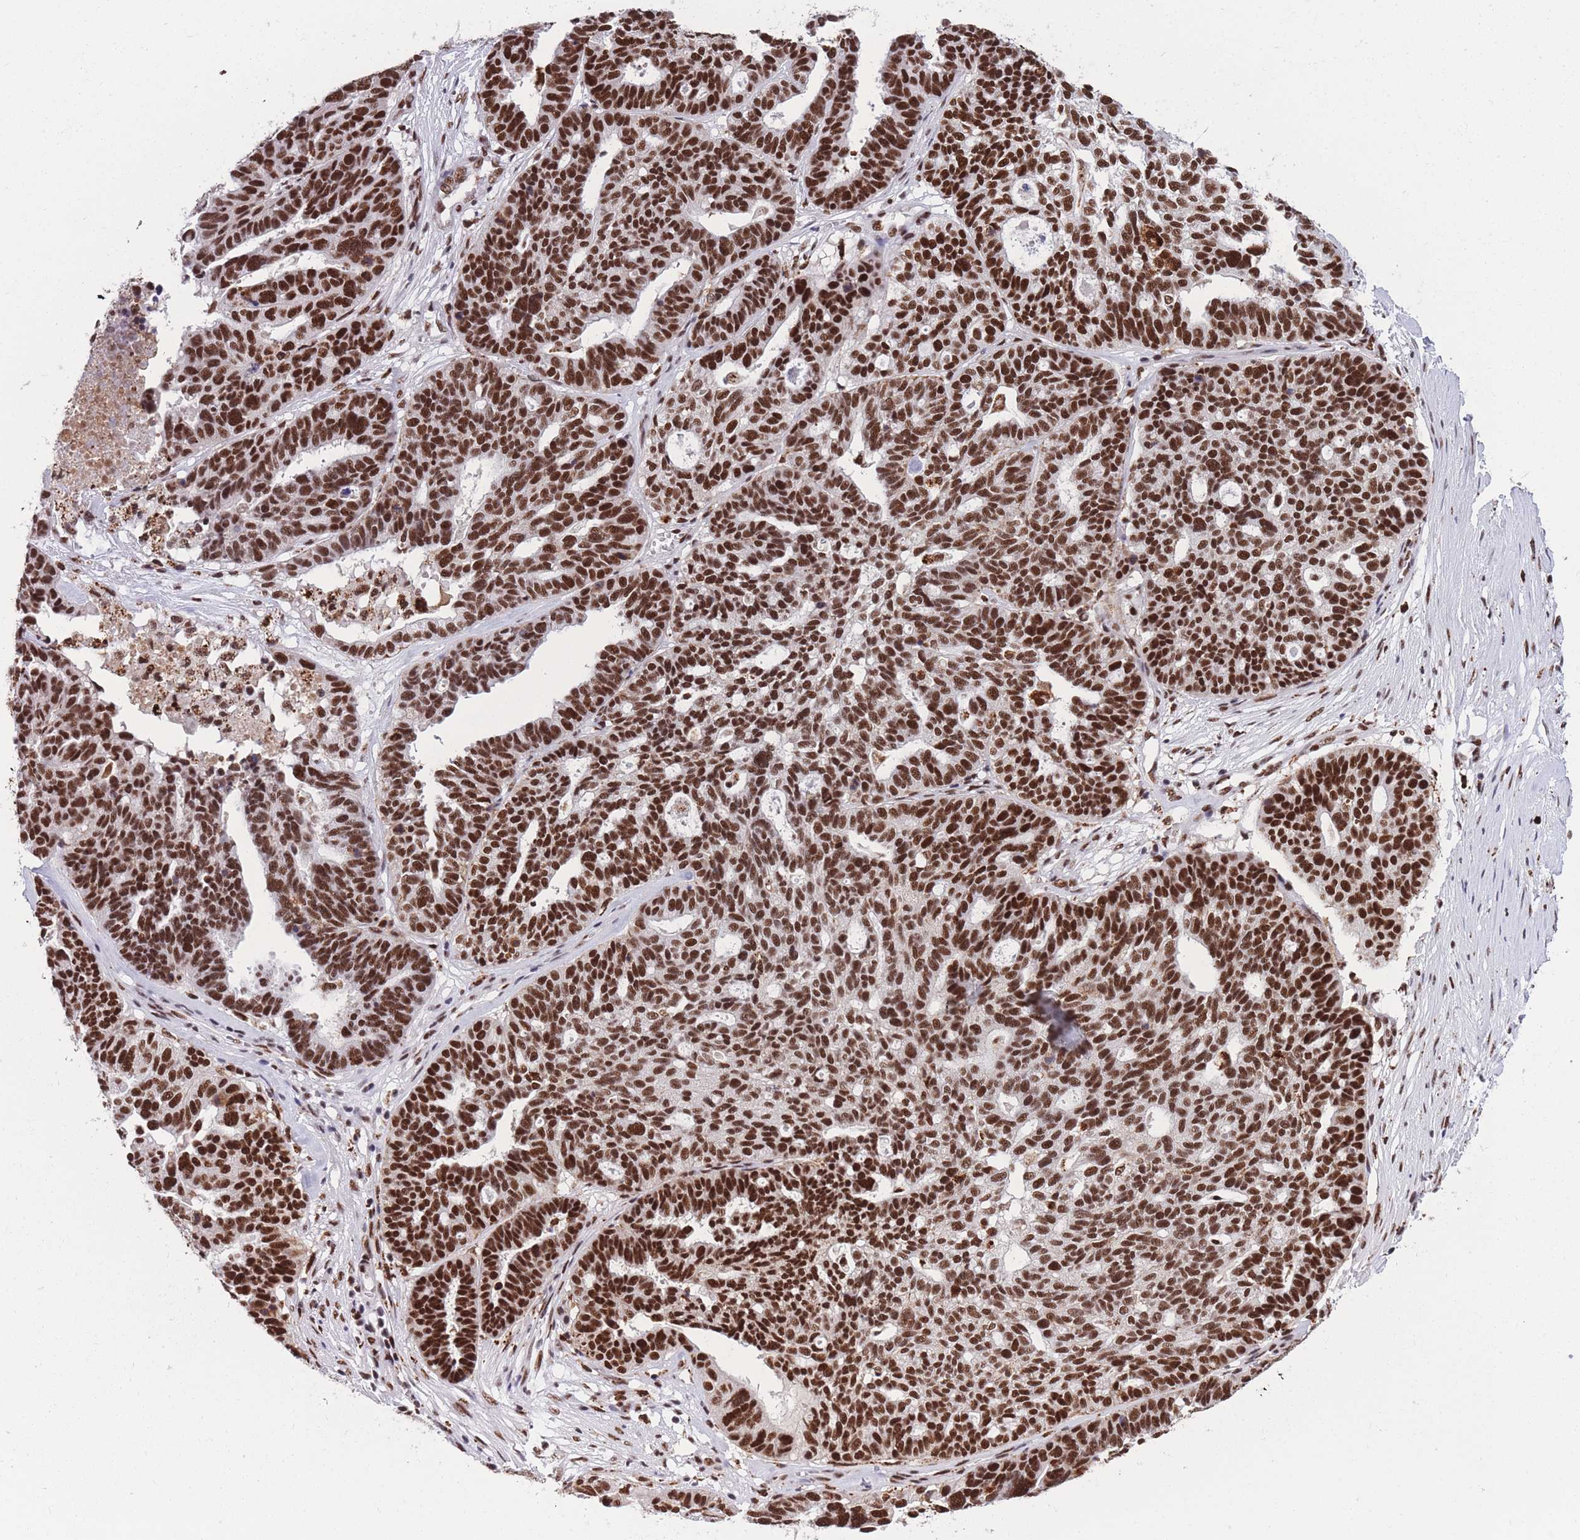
{"staining": {"intensity": "strong", "quantity": ">75%", "location": "nuclear"}, "tissue": "ovarian cancer", "cell_type": "Tumor cells", "image_type": "cancer", "snomed": [{"axis": "morphology", "description": "Cystadenocarcinoma, serous, NOS"}, {"axis": "topography", "description": "Ovary"}], "caption": "Protein expression analysis of human serous cystadenocarcinoma (ovarian) reveals strong nuclear staining in about >75% of tumor cells. (DAB IHC with brightfield microscopy, high magnification).", "gene": "PRPF19", "patient": {"sex": "female", "age": 59}}